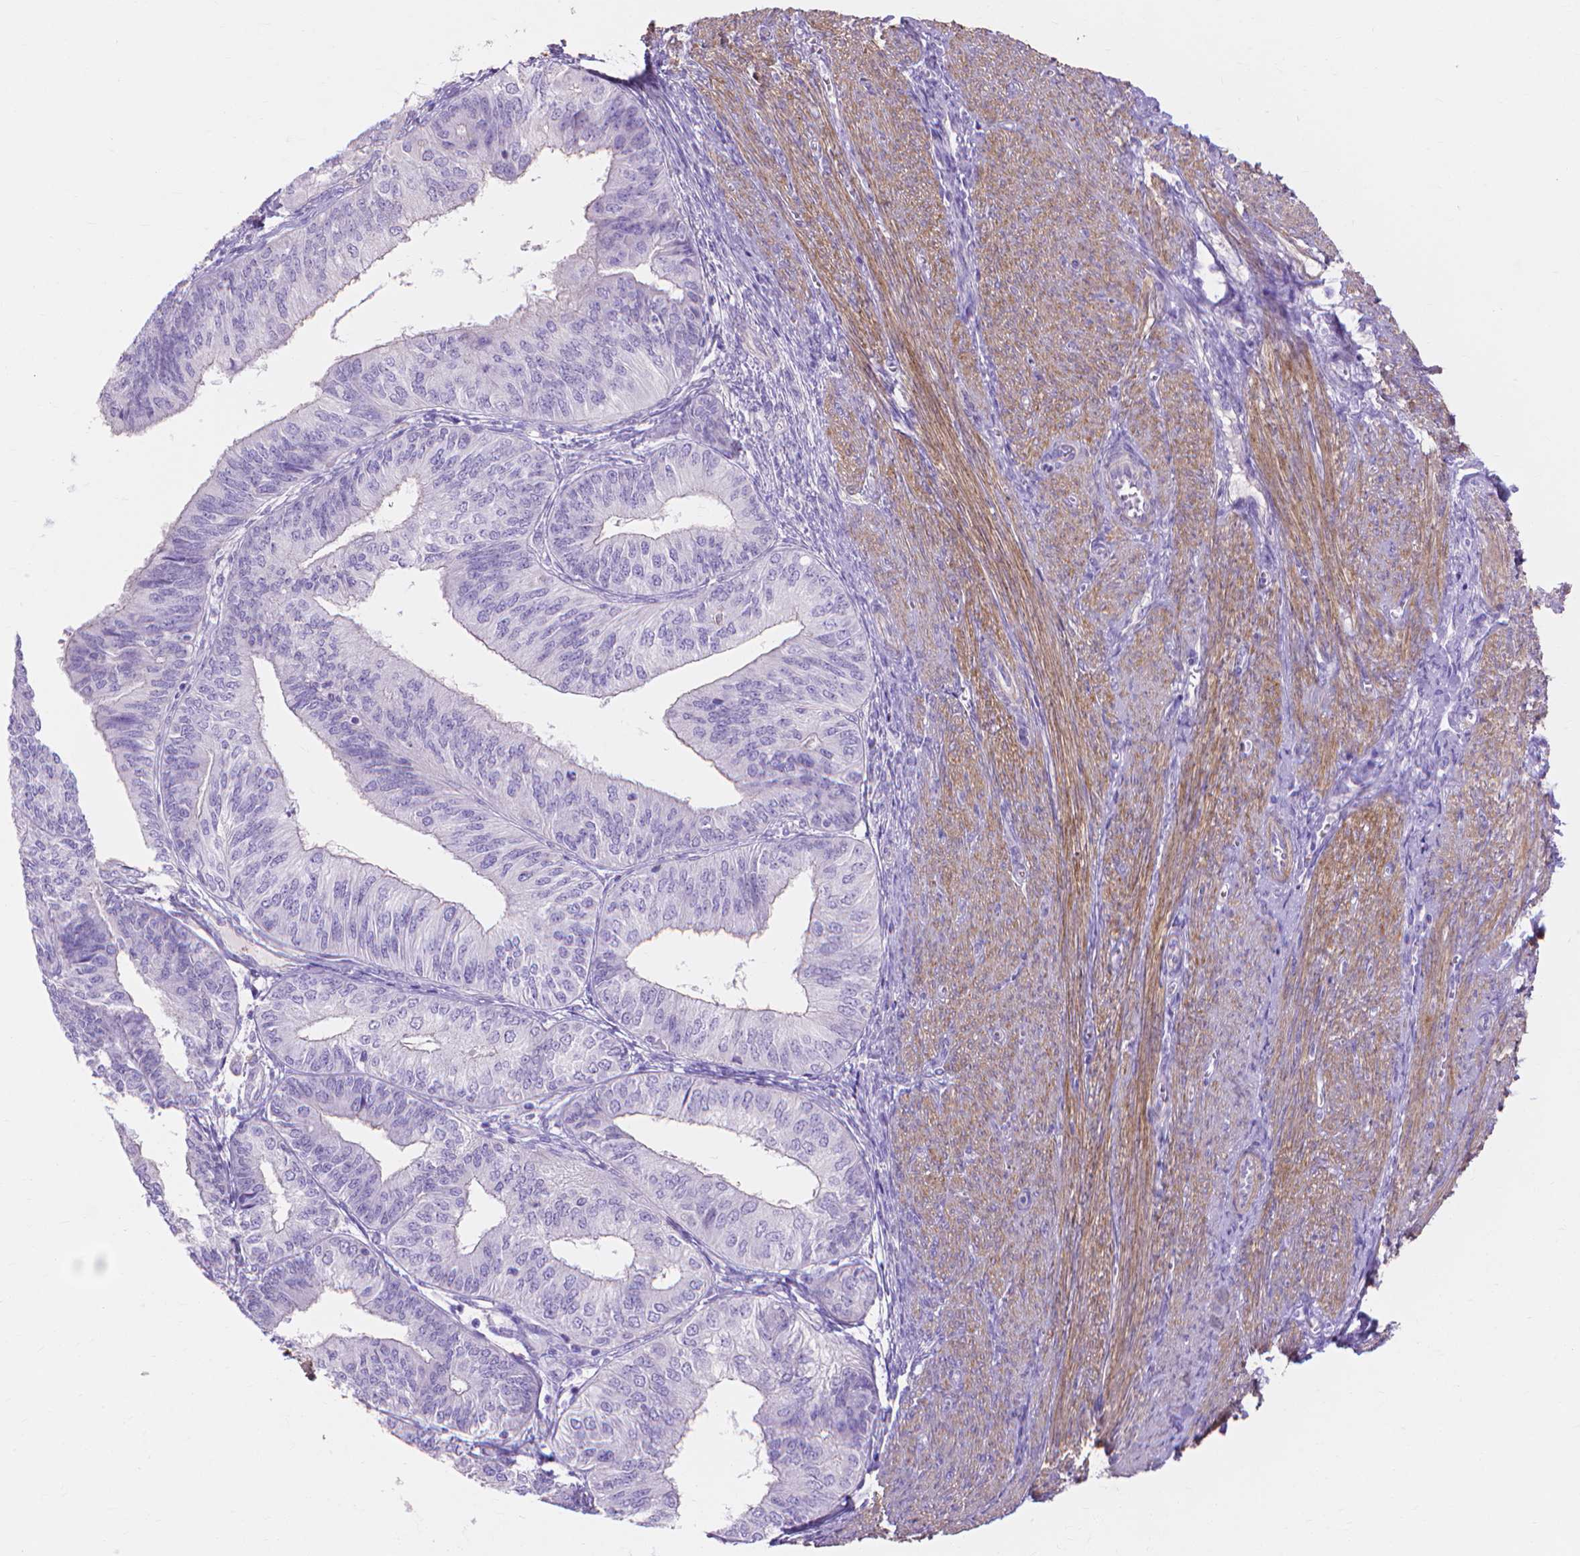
{"staining": {"intensity": "negative", "quantity": "none", "location": "none"}, "tissue": "endometrial cancer", "cell_type": "Tumor cells", "image_type": "cancer", "snomed": [{"axis": "morphology", "description": "Adenocarcinoma, NOS"}, {"axis": "topography", "description": "Endometrium"}], "caption": "High magnification brightfield microscopy of endometrial adenocarcinoma stained with DAB (3,3'-diaminobenzidine) (brown) and counterstained with hematoxylin (blue): tumor cells show no significant expression. Brightfield microscopy of IHC stained with DAB (brown) and hematoxylin (blue), captured at high magnification.", "gene": "MBLAC1", "patient": {"sex": "female", "age": 58}}